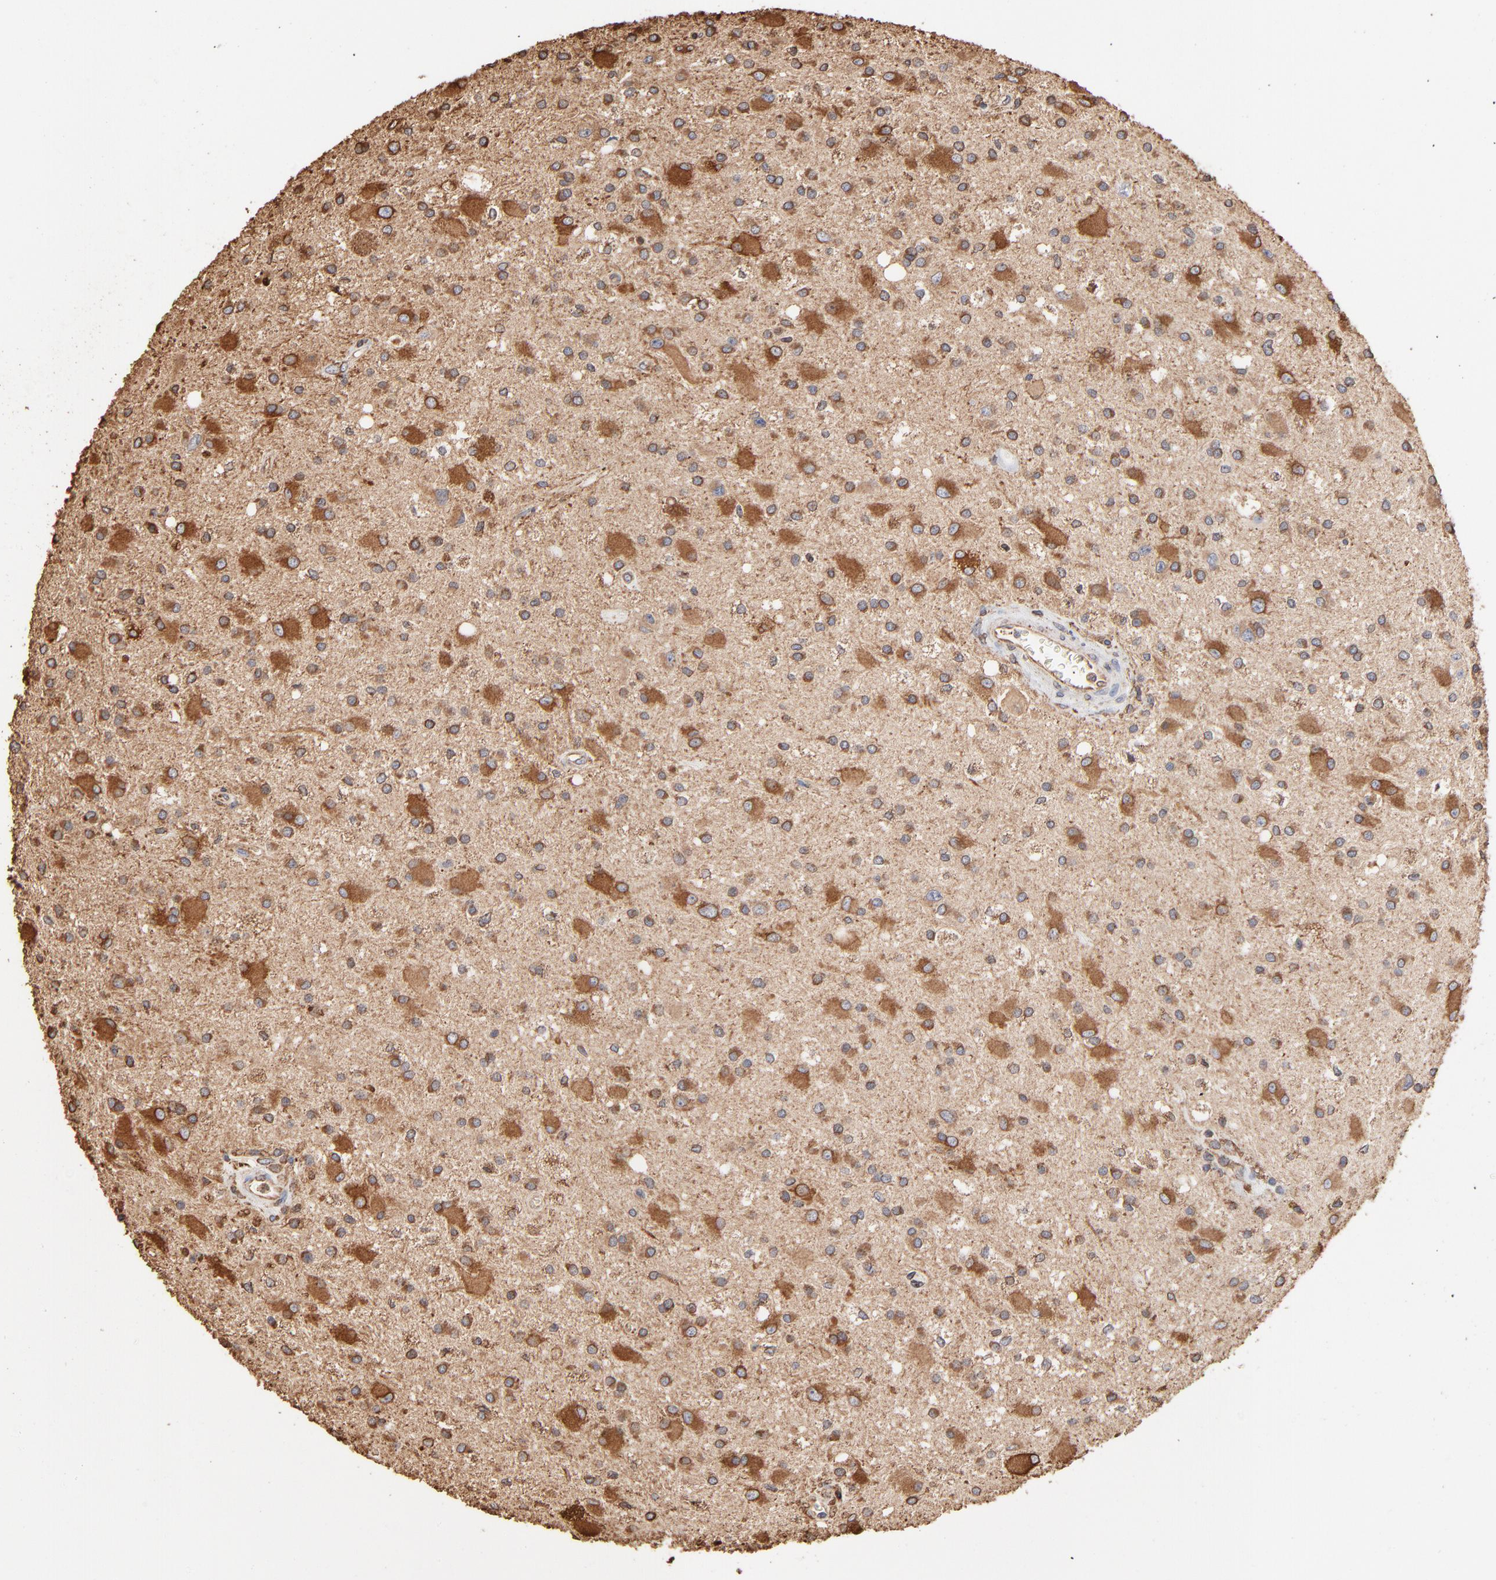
{"staining": {"intensity": "moderate", "quantity": ">75%", "location": "cytoplasmic/membranous"}, "tissue": "glioma", "cell_type": "Tumor cells", "image_type": "cancer", "snomed": [{"axis": "morphology", "description": "Glioma, malignant, Low grade"}, {"axis": "topography", "description": "Brain"}], "caption": "Immunohistochemistry (IHC) of human glioma demonstrates medium levels of moderate cytoplasmic/membranous expression in about >75% of tumor cells. (IHC, brightfield microscopy, high magnification).", "gene": "PDIA3", "patient": {"sex": "male", "age": 58}}